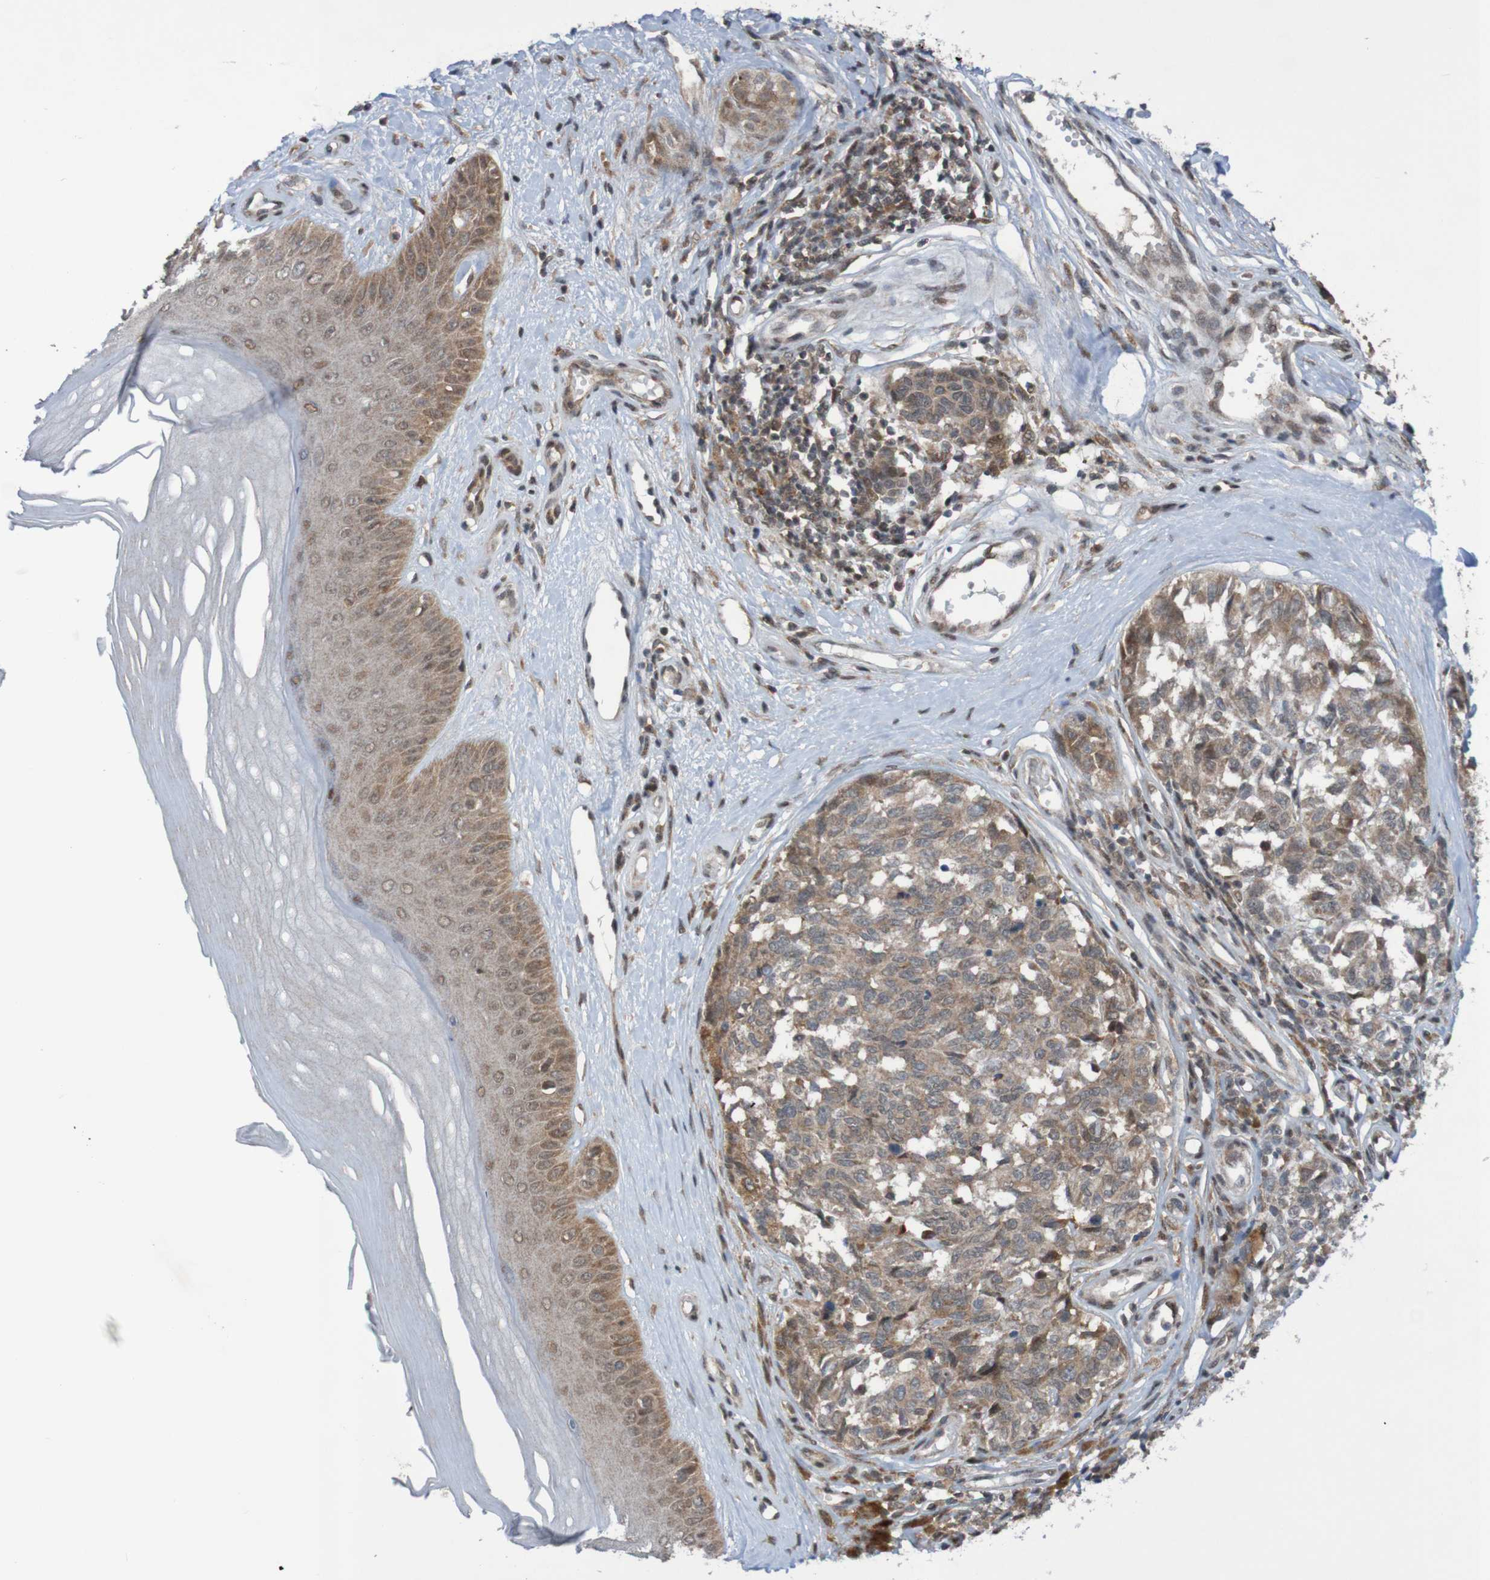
{"staining": {"intensity": "weak", "quantity": ">75%", "location": "cytoplasmic/membranous"}, "tissue": "melanoma", "cell_type": "Tumor cells", "image_type": "cancer", "snomed": [{"axis": "morphology", "description": "Malignant melanoma, NOS"}, {"axis": "topography", "description": "Skin"}], "caption": "Immunohistochemical staining of melanoma demonstrates weak cytoplasmic/membranous protein expression in about >75% of tumor cells. The protein of interest is stained brown, and the nuclei are stained in blue (DAB (3,3'-diaminobenzidine) IHC with brightfield microscopy, high magnification).", "gene": "ITLN1", "patient": {"sex": "female", "age": 64}}